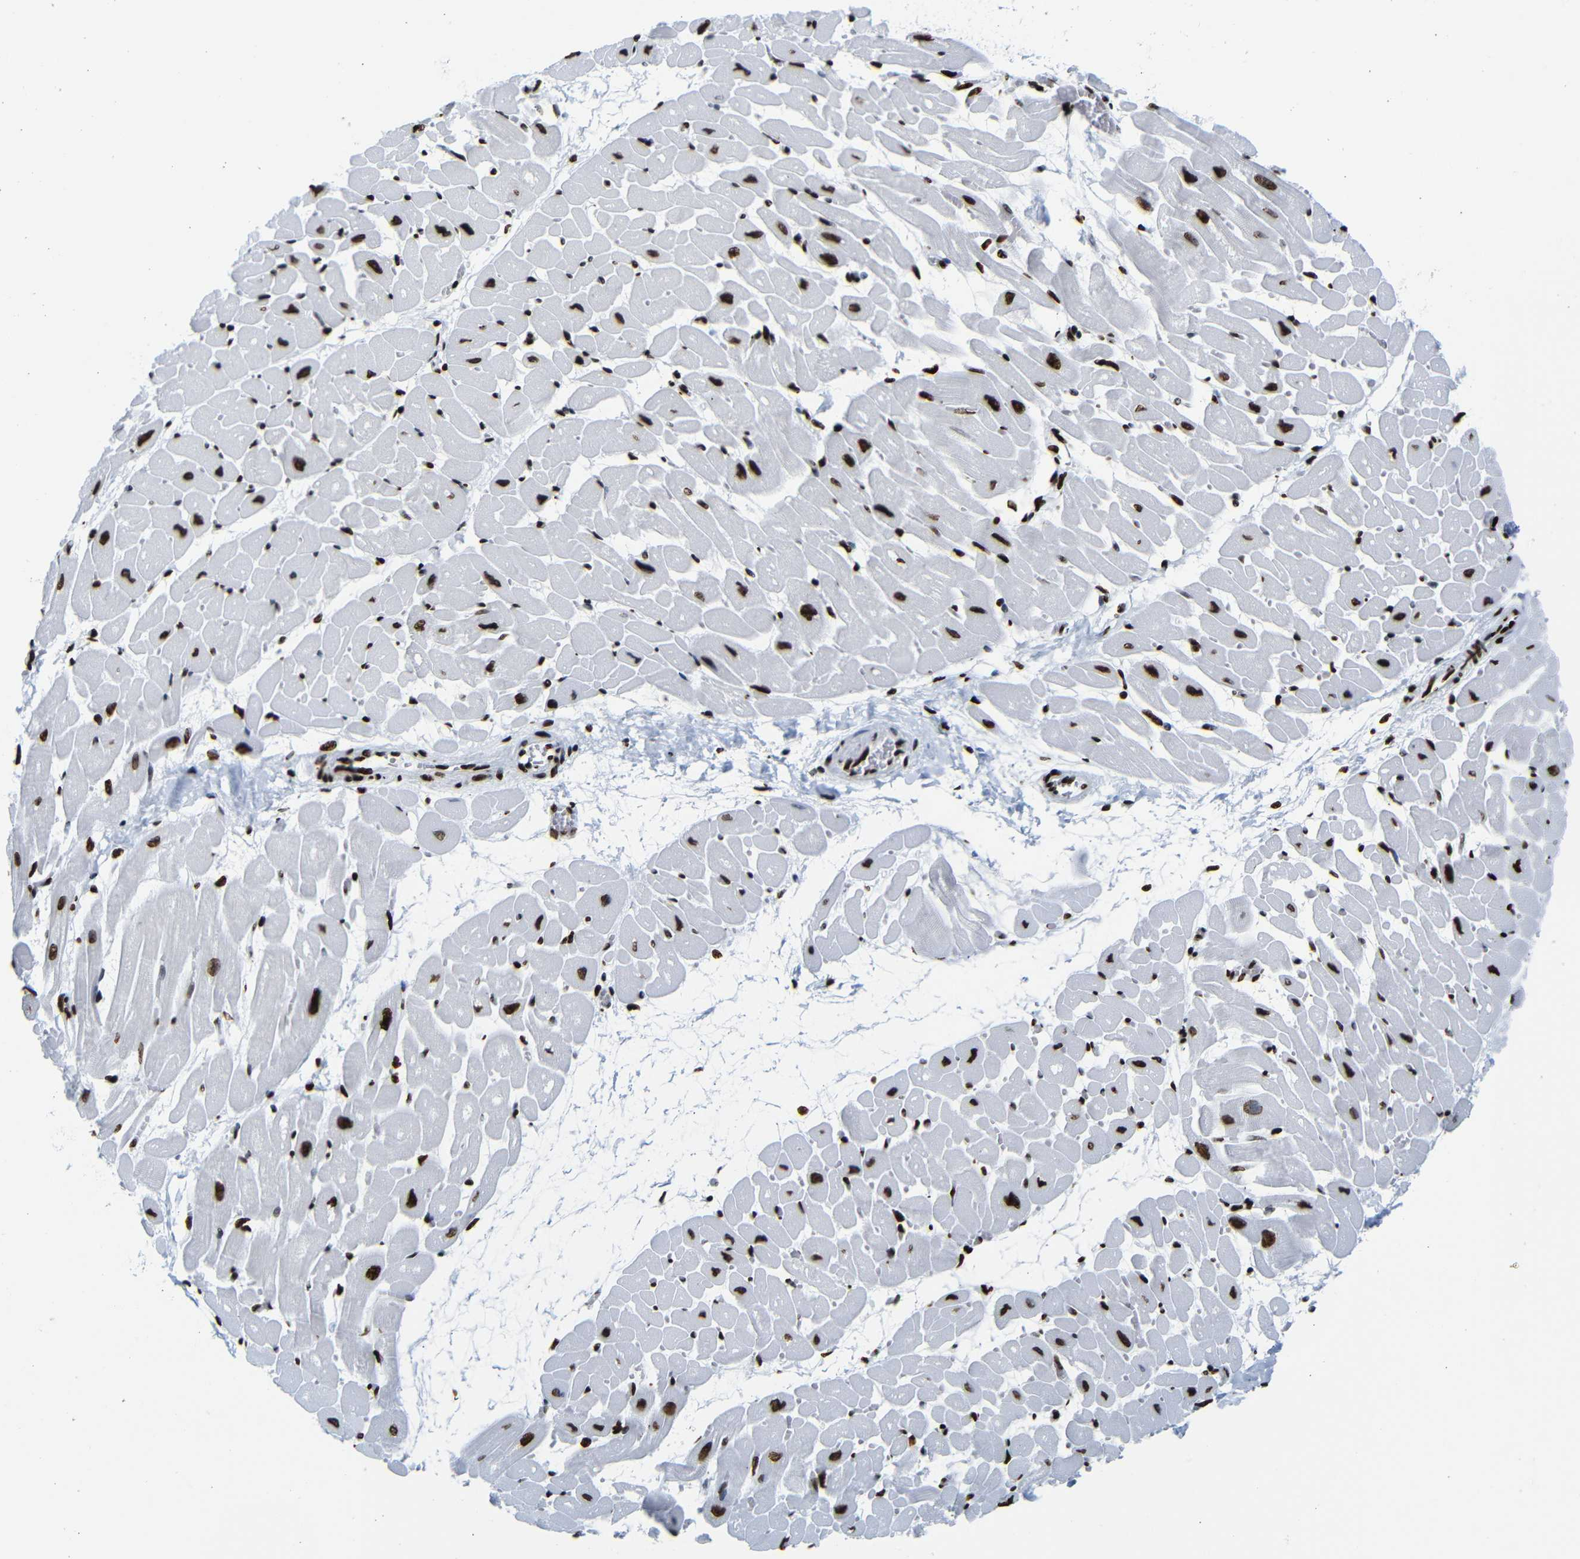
{"staining": {"intensity": "strong", "quantity": ">75%", "location": "nuclear"}, "tissue": "heart muscle", "cell_type": "Cardiomyocytes", "image_type": "normal", "snomed": [{"axis": "morphology", "description": "Normal tissue, NOS"}, {"axis": "topography", "description": "Heart"}], "caption": "A high amount of strong nuclear staining is appreciated in approximately >75% of cardiomyocytes in unremarkable heart muscle. (Brightfield microscopy of DAB IHC at high magnification).", "gene": "NPIPB15", "patient": {"sex": "male", "age": 45}}